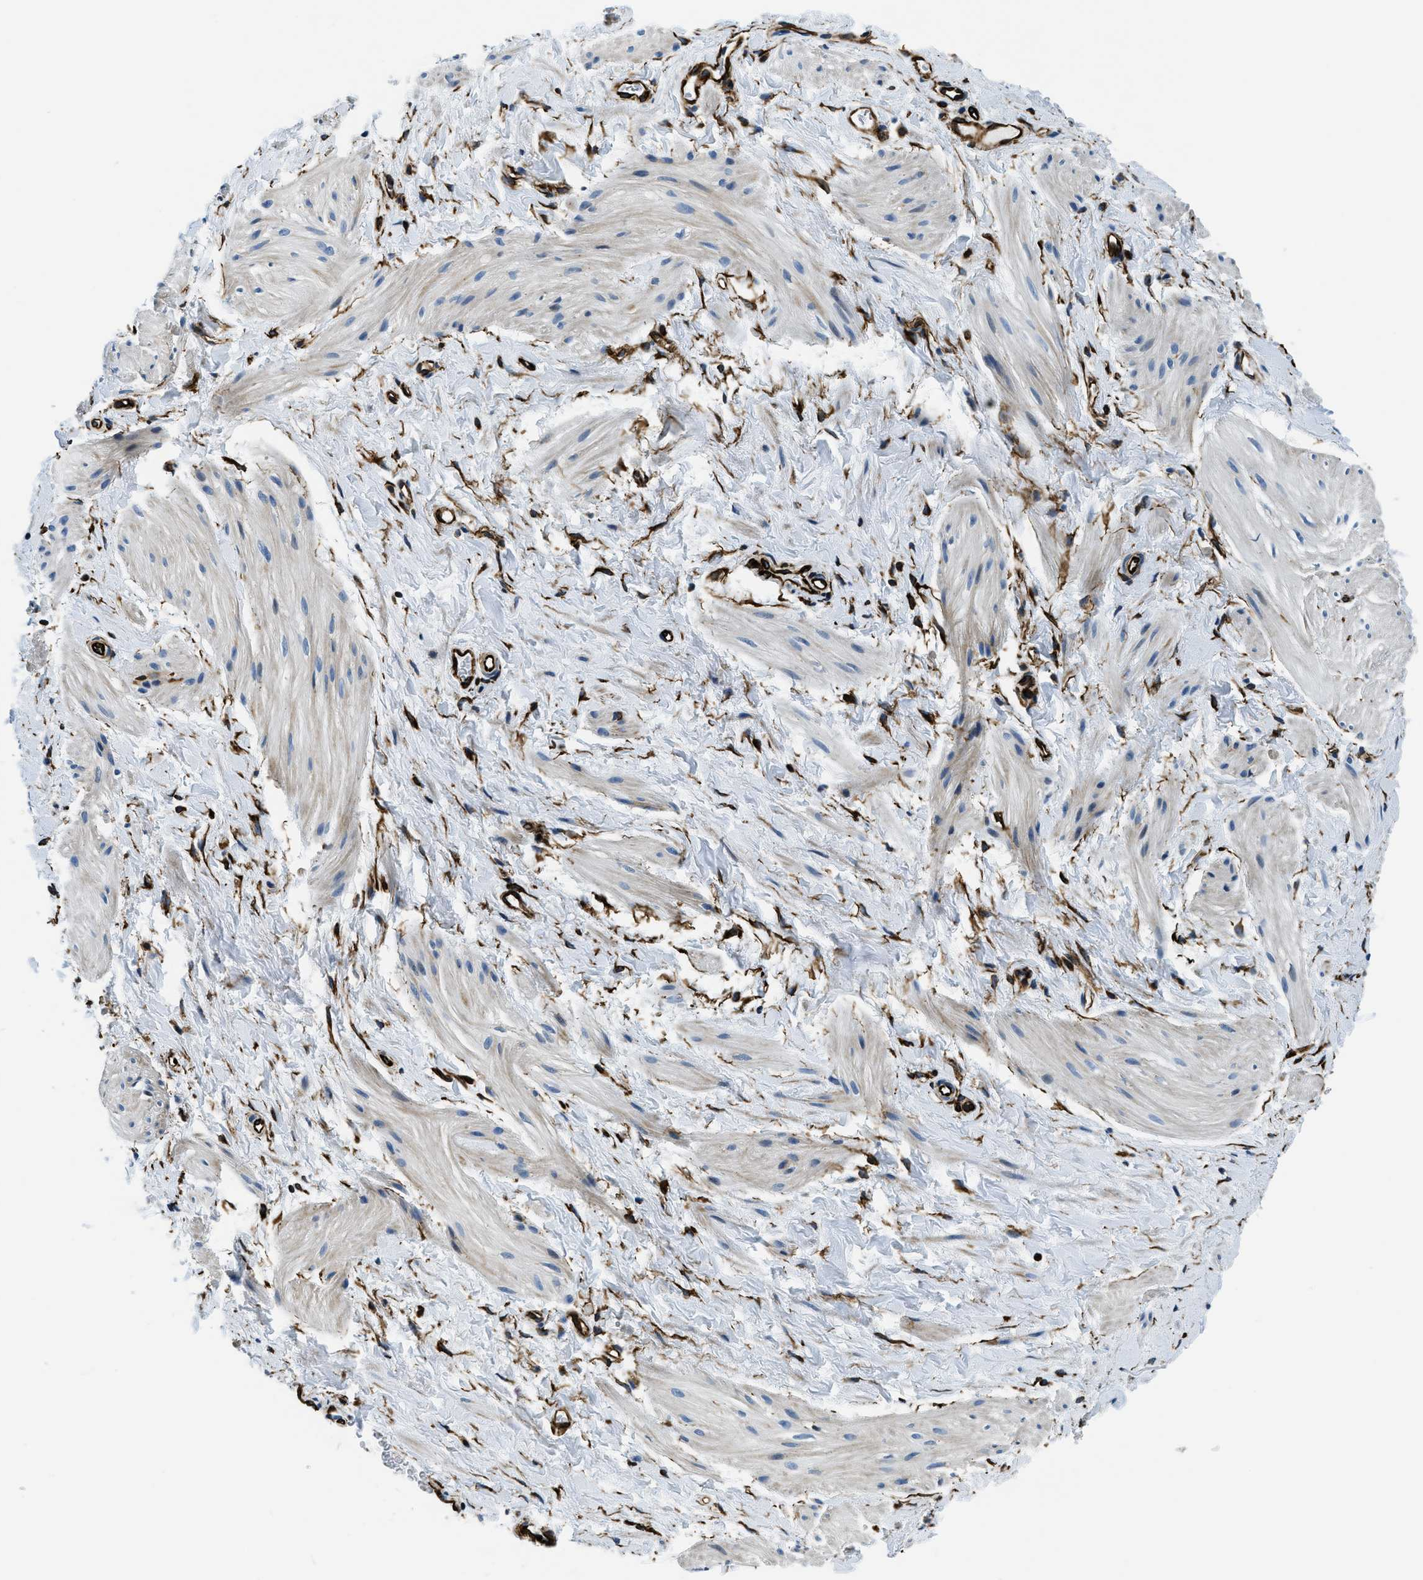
{"staining": {"intensity": "weak", "quantity": "<25%", "location": "cytoplasmic/membranous"}, "tissue": "smooth muscle", "cell_type": "Smooth muscle cells", "image_type": "normal", "snomed": [{"axis": "morphology", "description": "Normal tissue, NOS"}, {"axis": "topography", "description": "Smooth muscle"}], "caption": "An IHC photomicrograph of benign smooth muscle is shown. There is no staining in smooth muscle cells of smooth muscle. (Immunohistochemistry (ihc), brightfield microscopy, high magnification).", "gene": "GNS", "patient": {"sex": "male", "age": 16}}